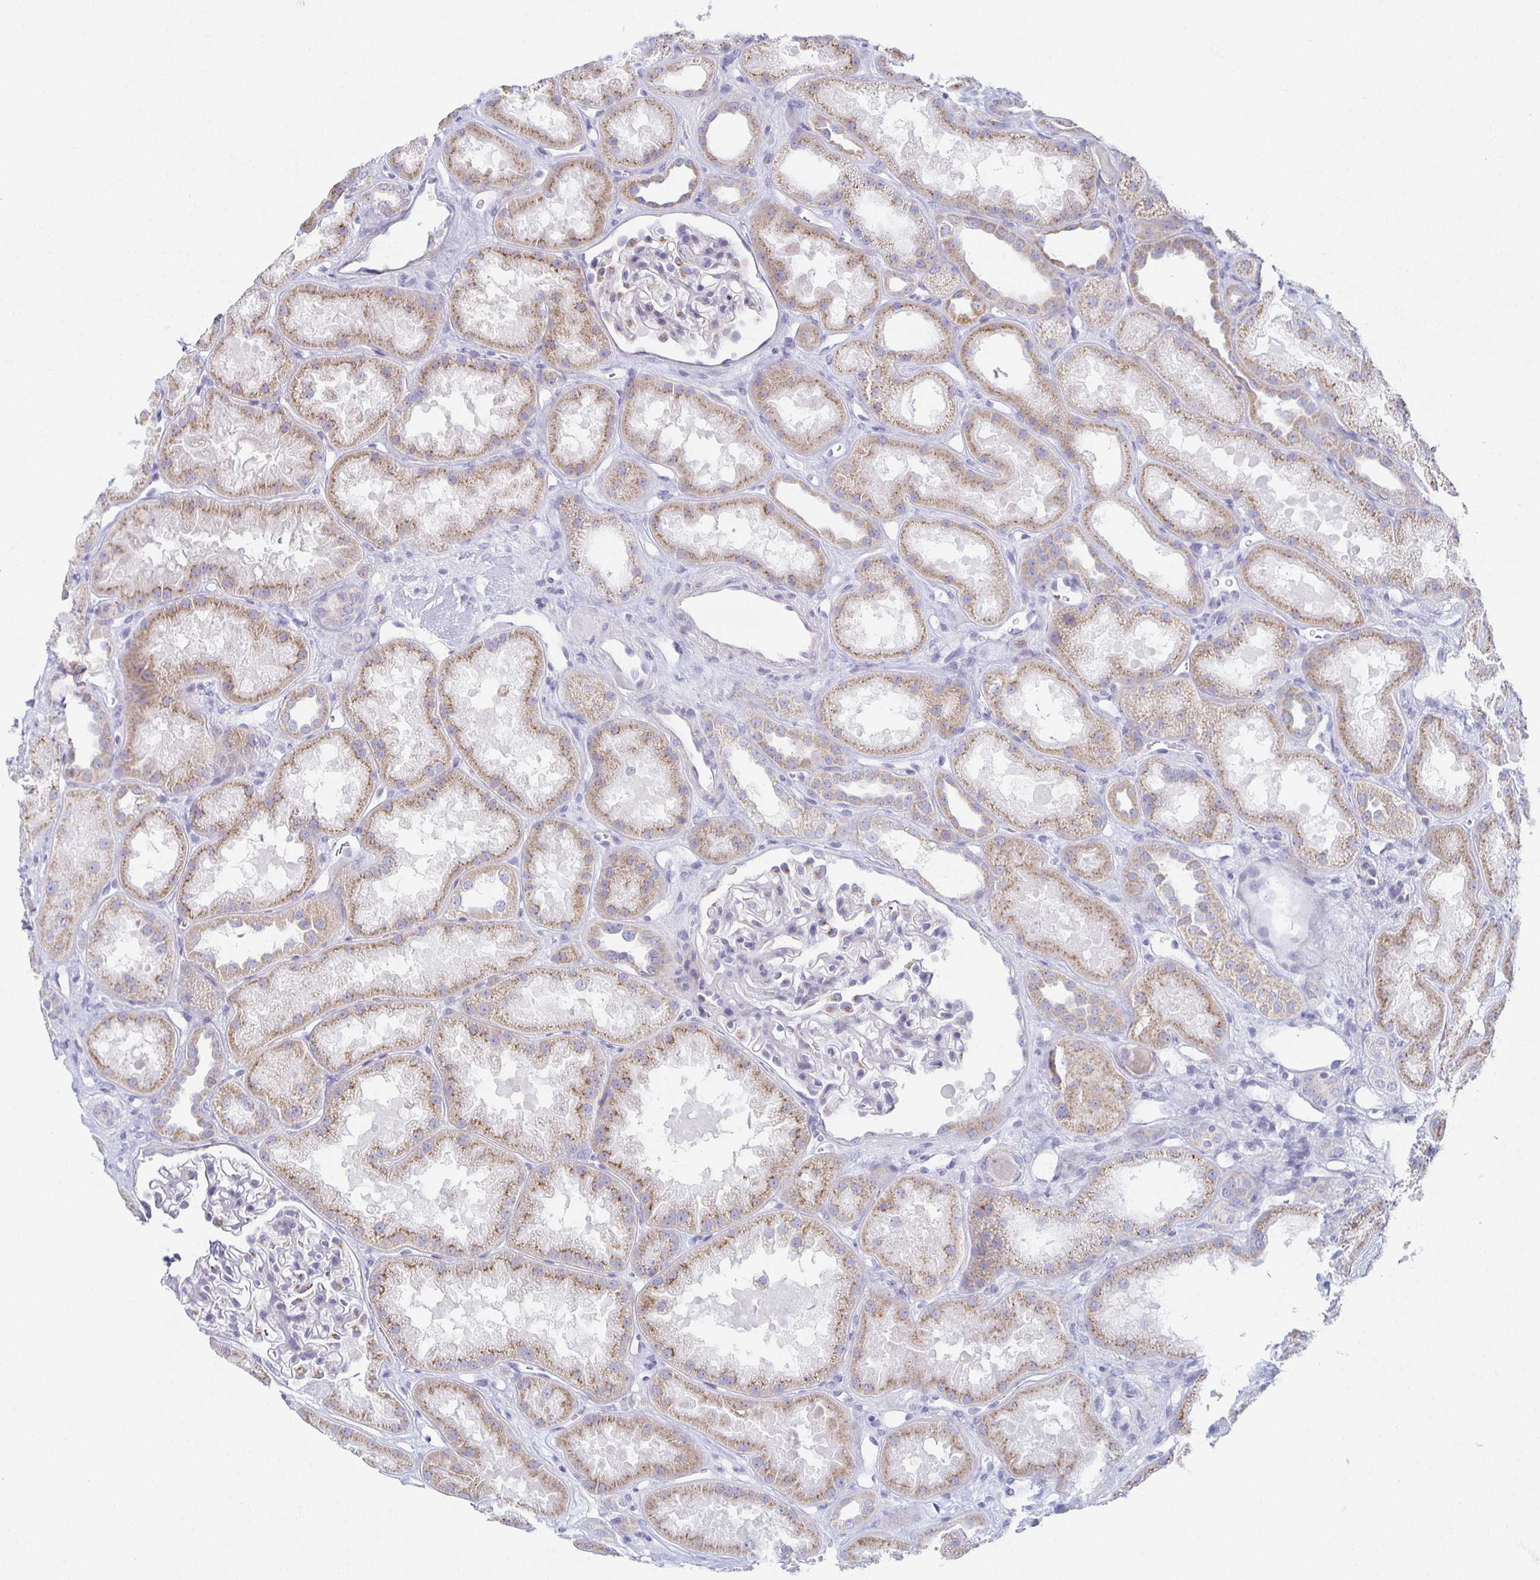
{"staining": {"intensity": "moderate", "quantity": "<25%", "location": "cytoplasmic/membranous"}, "tissue": "kidney", "cell_type": "Cells in glomeruli", "image_type": "normal", "snomed": [{"axis": "morphology", "description": "Normal tissue, NOS"}, {"axis": "topography", "description": "Kidney"}], "caption": "Immunohistochemistry (IHC) image of benign kidney: human kidney stained using IHC shows low levels of moderate protein expression localized specifically in the cytoplasmic/membranous of cells in glomeruli, appearing as a cytoplasmic/membranous brown color.", "gene": "TEX44", "patient": {"sex": "male", "age": 61}}